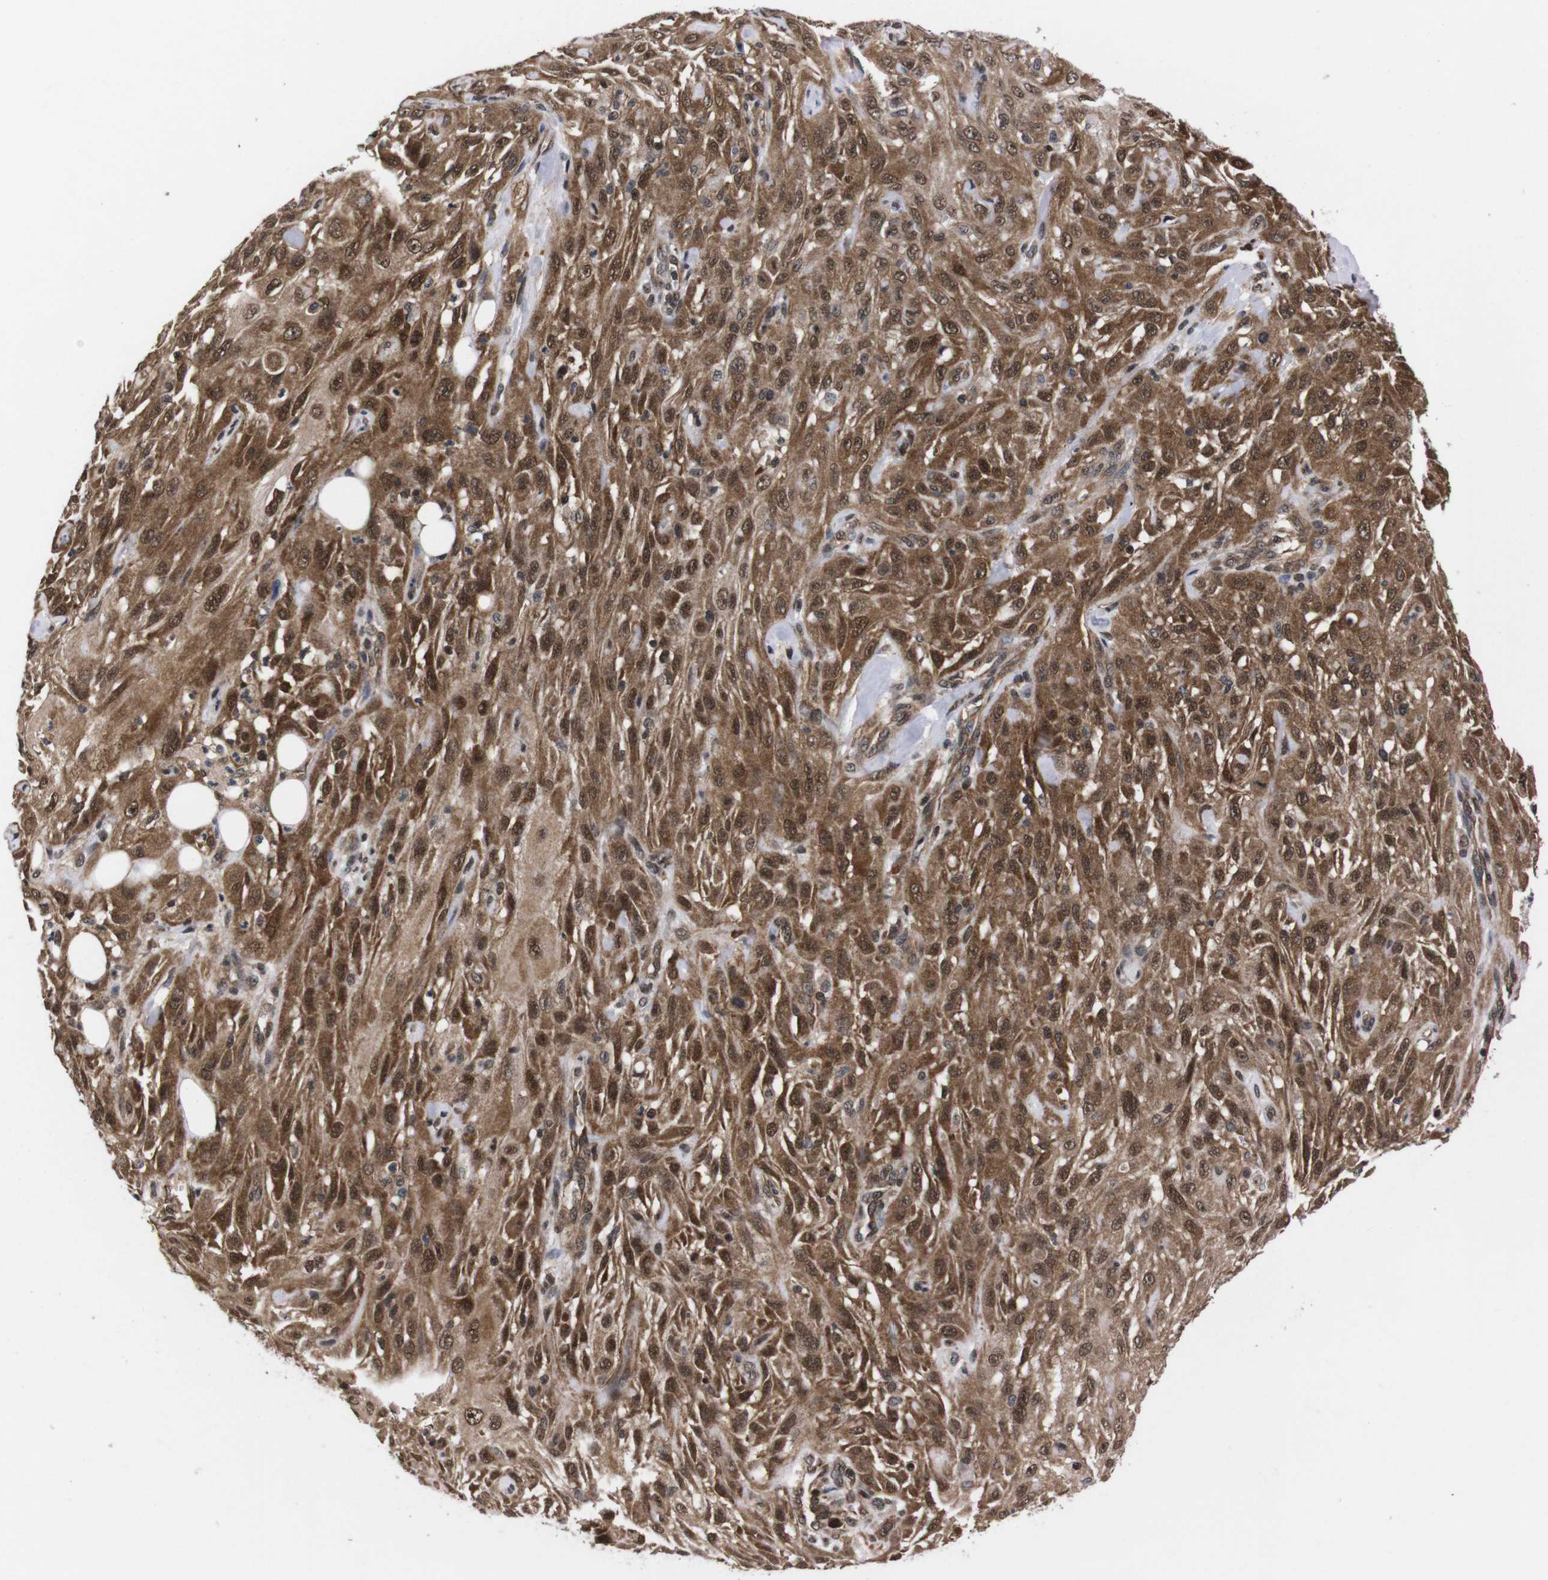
{"staining": {"intensity": "moderate", "quantity": ">75%", "location": "cytoplasmic/membranous,nuclear"}, "tissue": "skin cancer", "cell_type": "Tumor cells", "image_type": "cancer", "snomed": [{"axis": "morphology", "description": "Squamous cell carcinoma, NOS"}, {"axis": "topography", "description": "Skin"}], "caption": "IHC (DAB (3,3'-diaminobenzidine)) staining of human skin cancer (squamous cell carcinoma) shows moderate cytoplasmic/membranous and nuclear protein staining in about >75% of tumor cells.", "gene": "UBQLN2", "patient": {"sex": "male", "age": 75}}